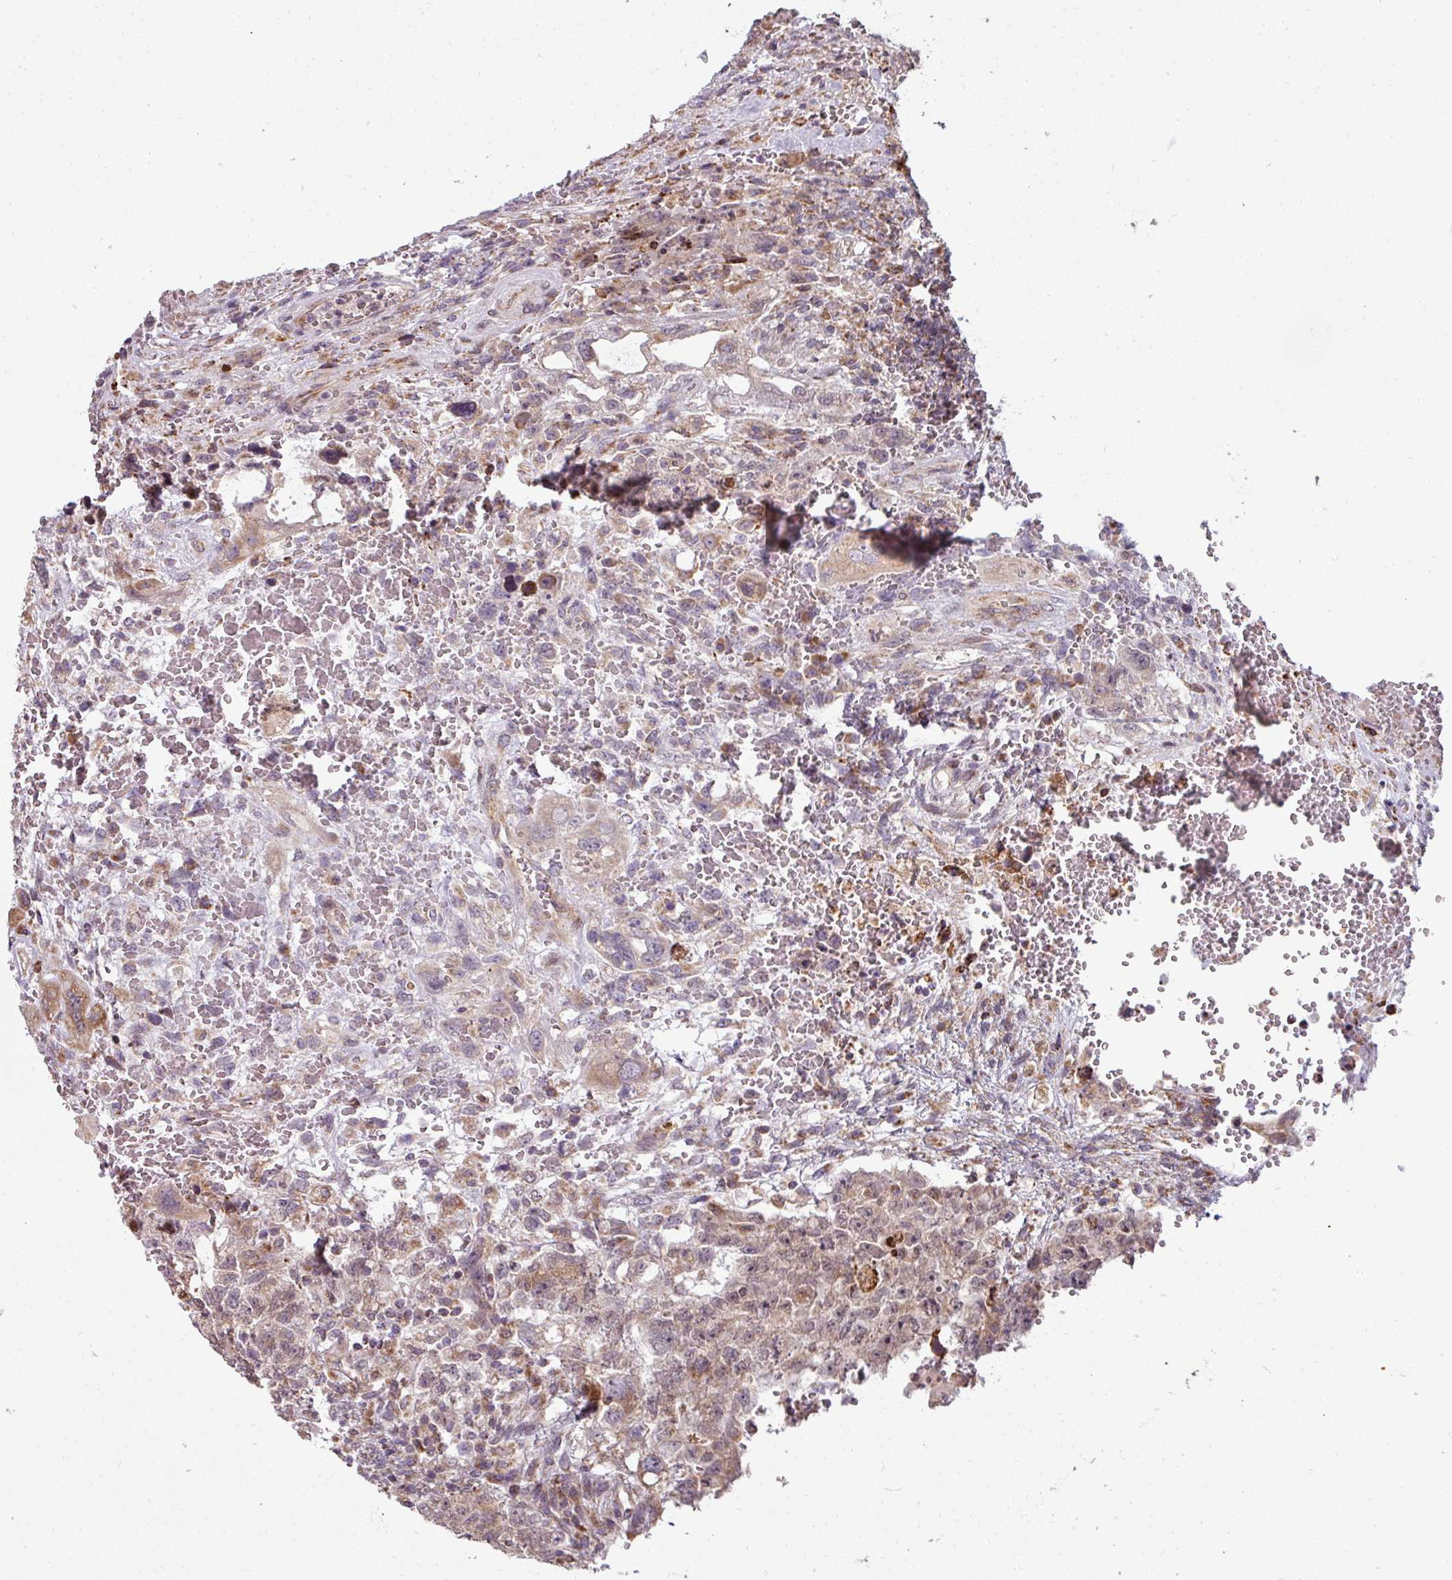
{"staining": {"intensity": "weak", "quantity": "25%-75%", "location": "cytoplasmic/membranous"}, "tissue": "testis cancer", "cell_type": "Tumor cells", "image_type": "cancer", "snomed": [{"axis": "morphology", "description": "Carcinoma, Embryonal, NOS"}, {"axis": "topography", "description": "Testis"}], "caption": "Human testis cancer stained with a brown dye displays weak cytoplasmic/membranous positive expression in about 25%-75% of tumor cells.", "gene": "MAGT1", "patient": {"sex": "male", "age": 26}}